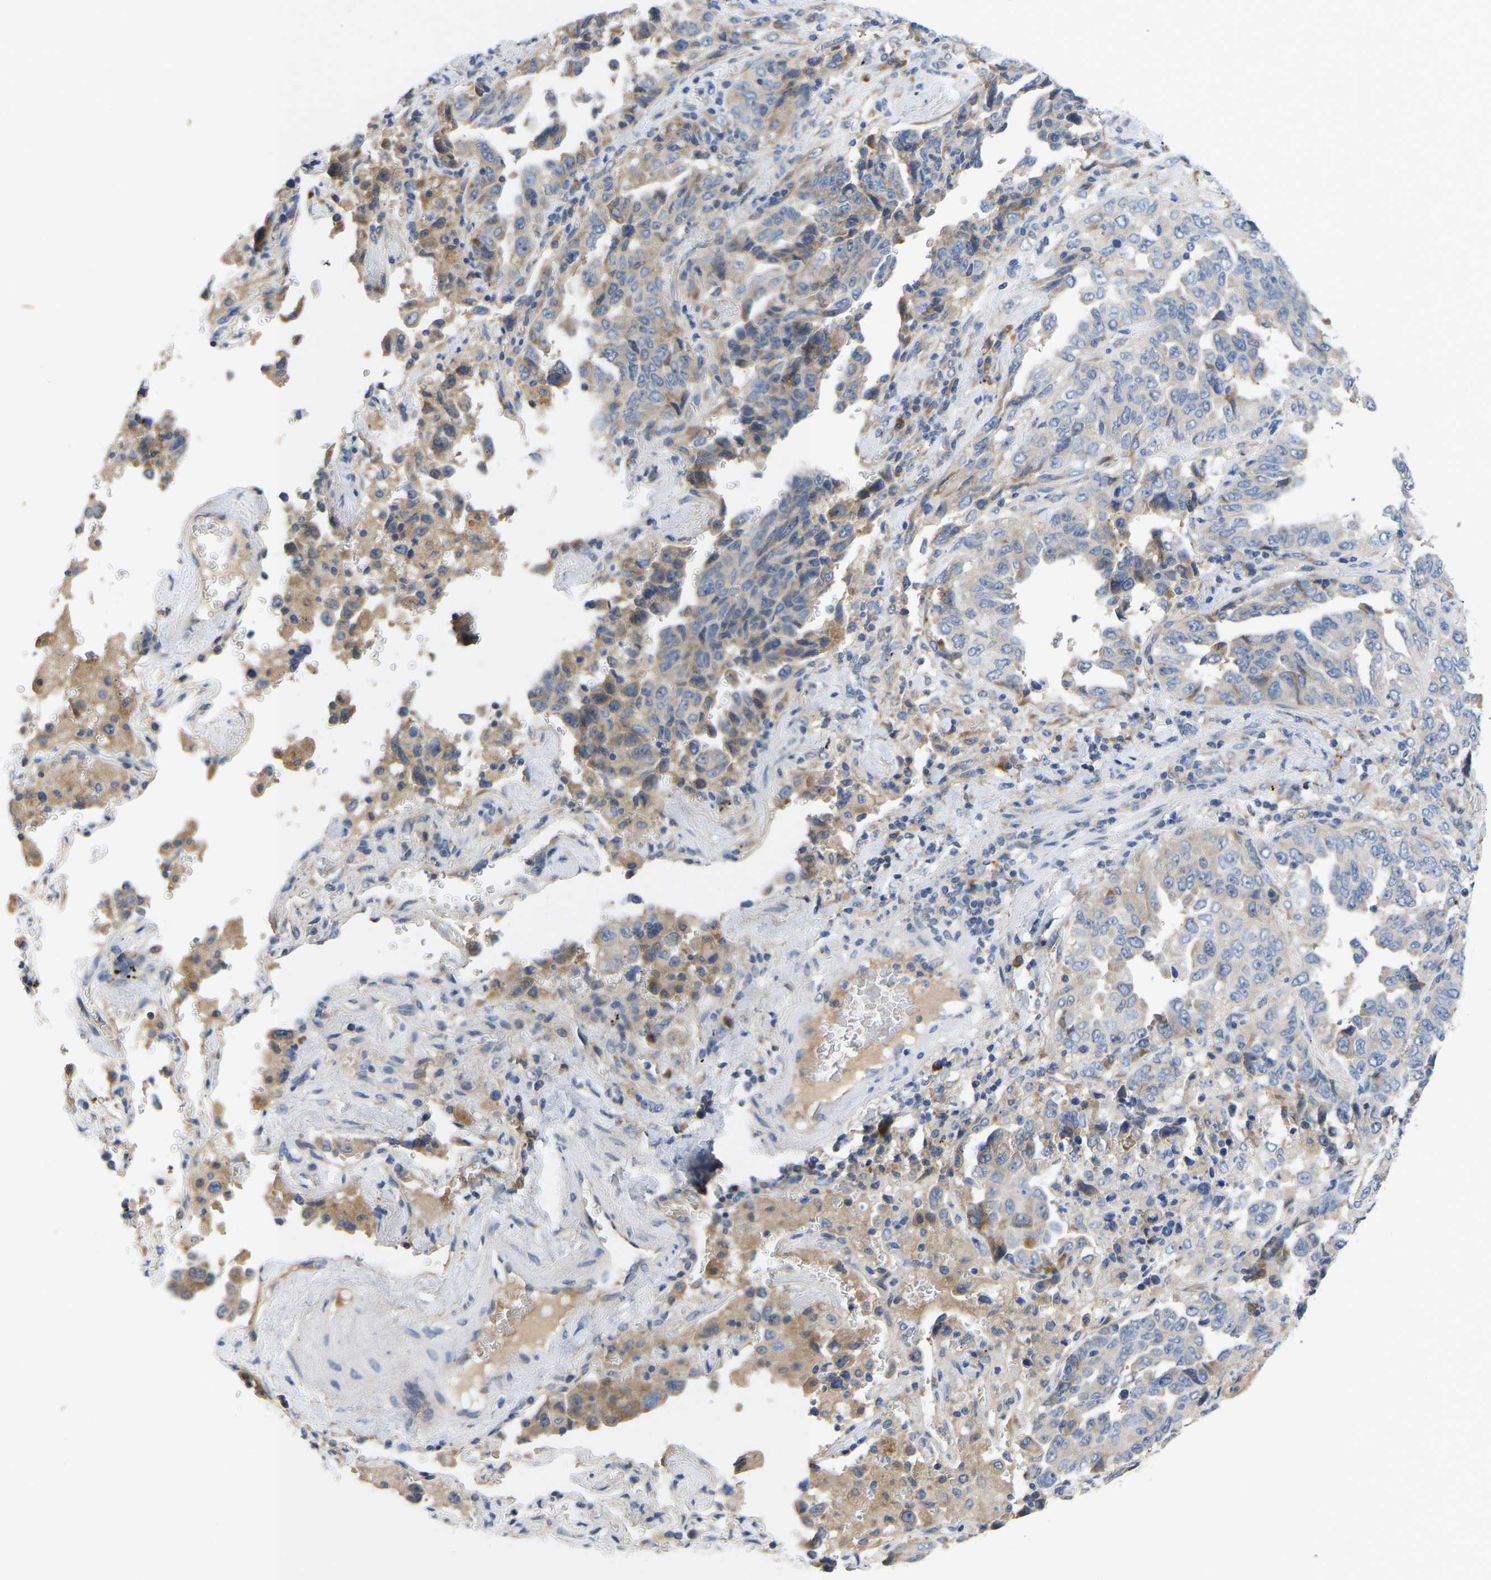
{"staining": {"intensity": "moderate", "quantity": "<25%", "location": "cytoplasmic/membranous"}, "tissue": "lung cancer", "cell_type": "Tumor cells", "image_type": "cancer", "snomed": [{"axis": "morphology", "description": "Adenocarcinoma, NOS"}, {"axis": "topography", "description": "Lung"}], "caption": "DAB (3,3'-diaminobenzidine) immunohistochemical staining of human lung adenocarcinoma exhibits moderate cytoplasmic/membranous protein expression in approximately <25% of tumor cells.", "gene": "ABCA10", "patient": {"sex": "female", "age": 51}}